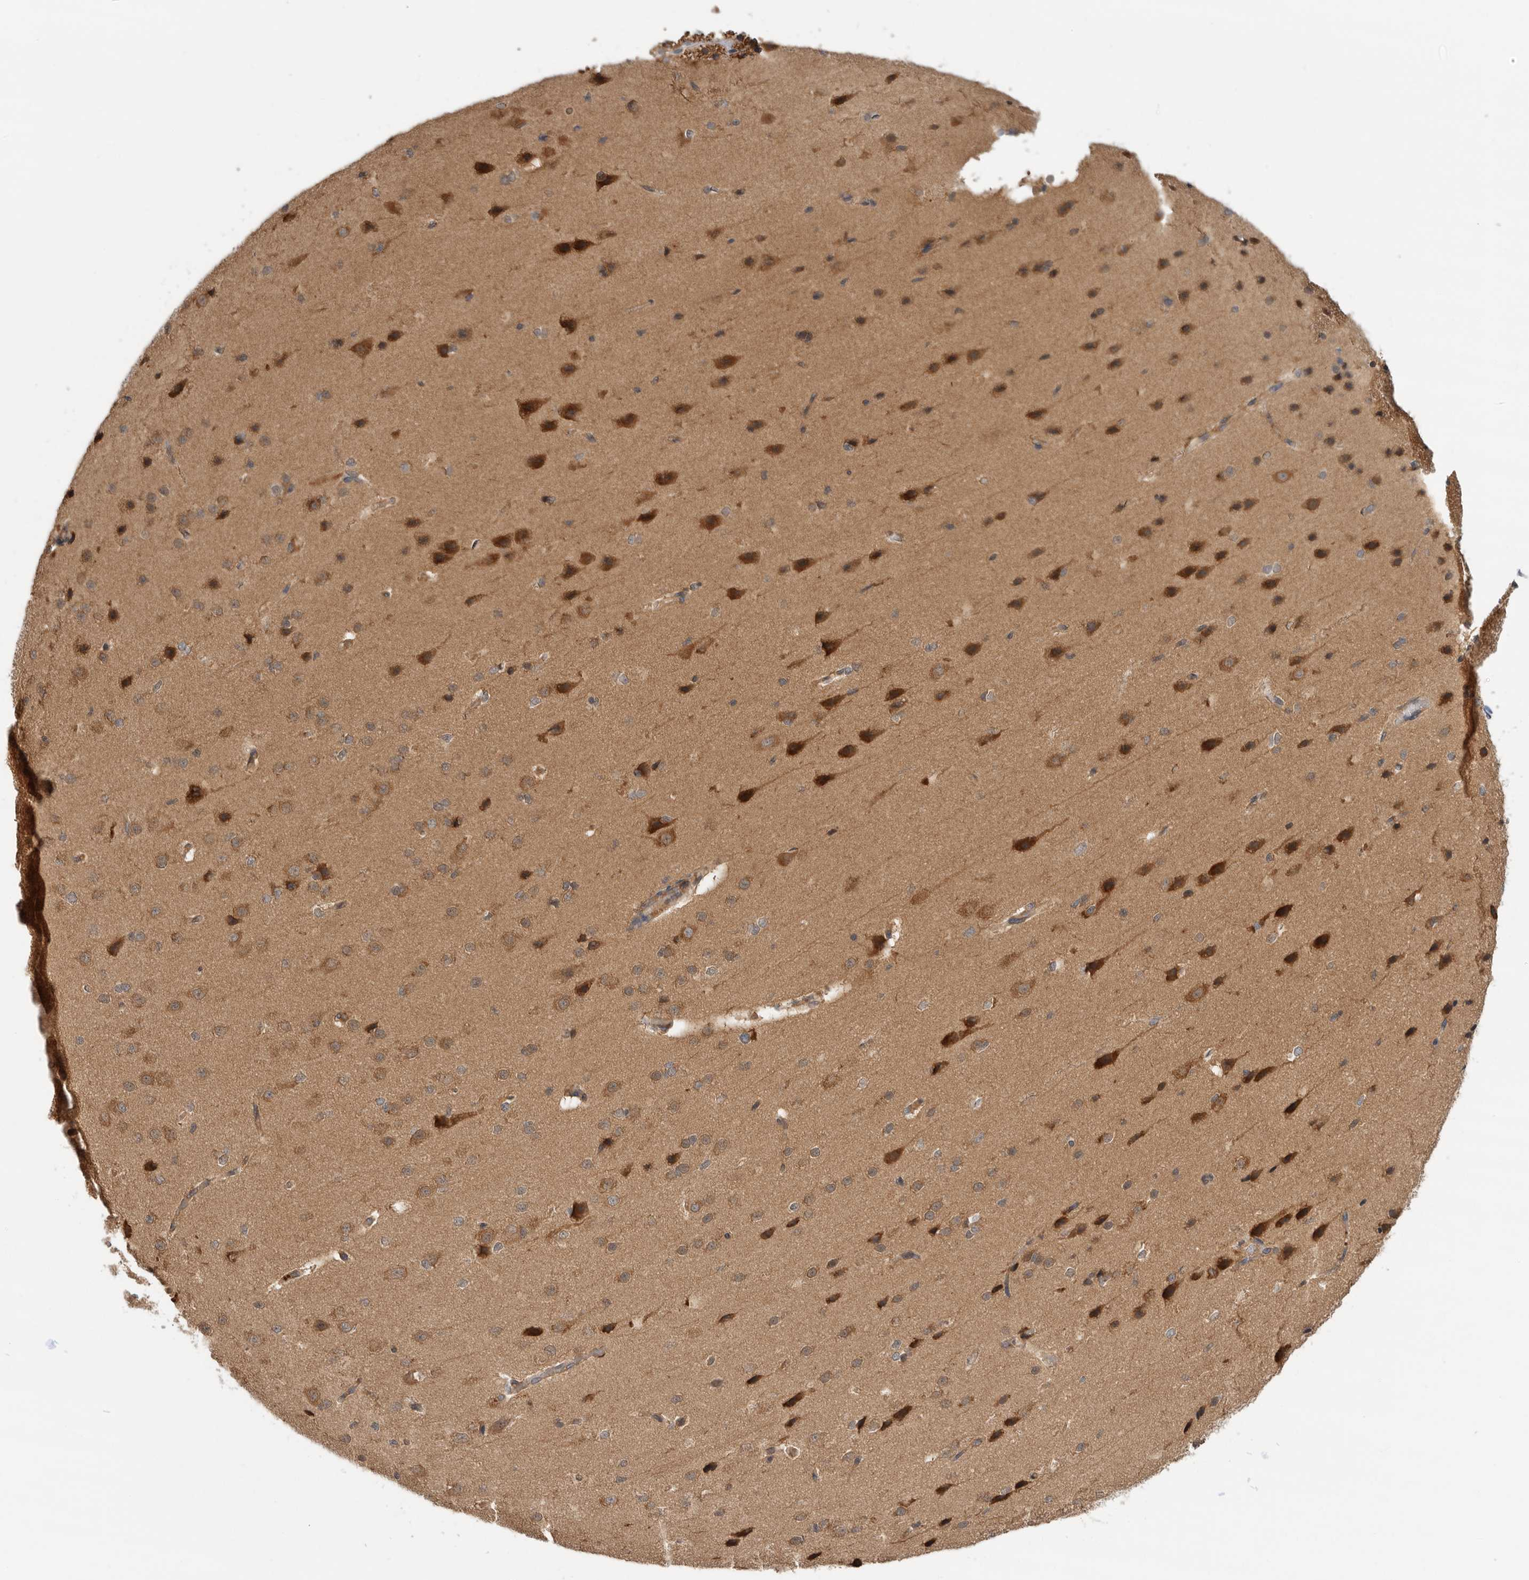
{"staining": {"intensity": "weak", "quantity": ">75%", "location": "cytoplasmic/membranous"}, "tissue": "cerebral cortex", "cell_type": "Endothelial cells", "image_type": "normal", "snomed": [{"axis": "morphology", "description": "Normal tissue, NOS"}, {"axis": "morphology", "description": "Developmental malformation"}, {"axis": "topography", "description": "Cerebral cortex"}], "caption": "This micrograph shows normal cerebral cortex stained with immunohistochemistry to label a protein in brown. The cytoplasmic/membranous of endothelial cells show weak positivity for the protein. Nuclei are counter-stained blue.", "gene": "CDC42BPB", "patient": {"sex": "female", "age": 30}}